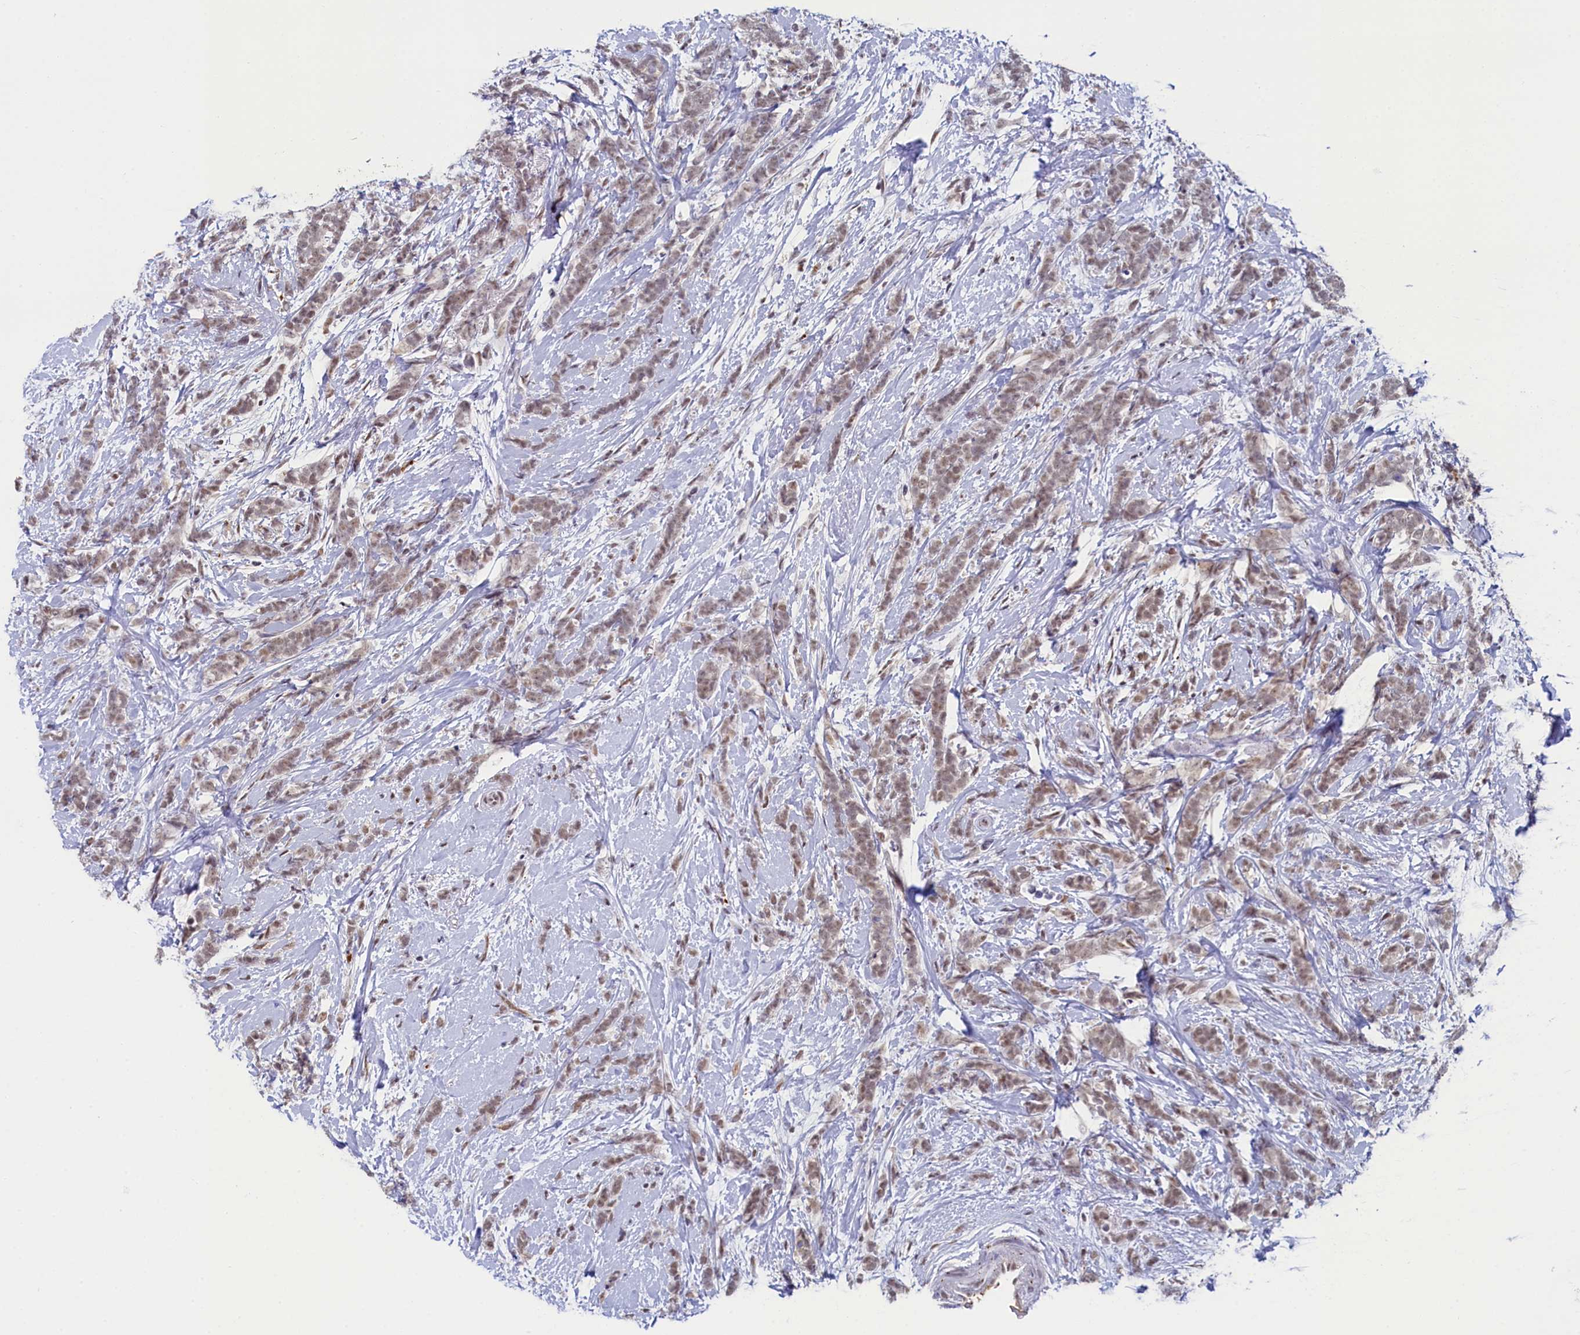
{"staining": {"intensity": "weak", "quantity": ">75%", "location": "nuclear"}, "tissue": "breast cancer", "cell_type": "Tumor cells", "image_type": "cancer", "snomed": [{"axis": "morphology", "description": "Lobular carcinoma"}, {"axis": "topography", "description": "Breast"}], "caption": "An immunohistochemistry micrograph of tumor tissue is shown. Protein staining in brown highlights weak nuclear positivity in lobular carcinoma (breast) within tumor cells.", "gene": "INTS14", "patient": {"sex": "female", "age": 58}}